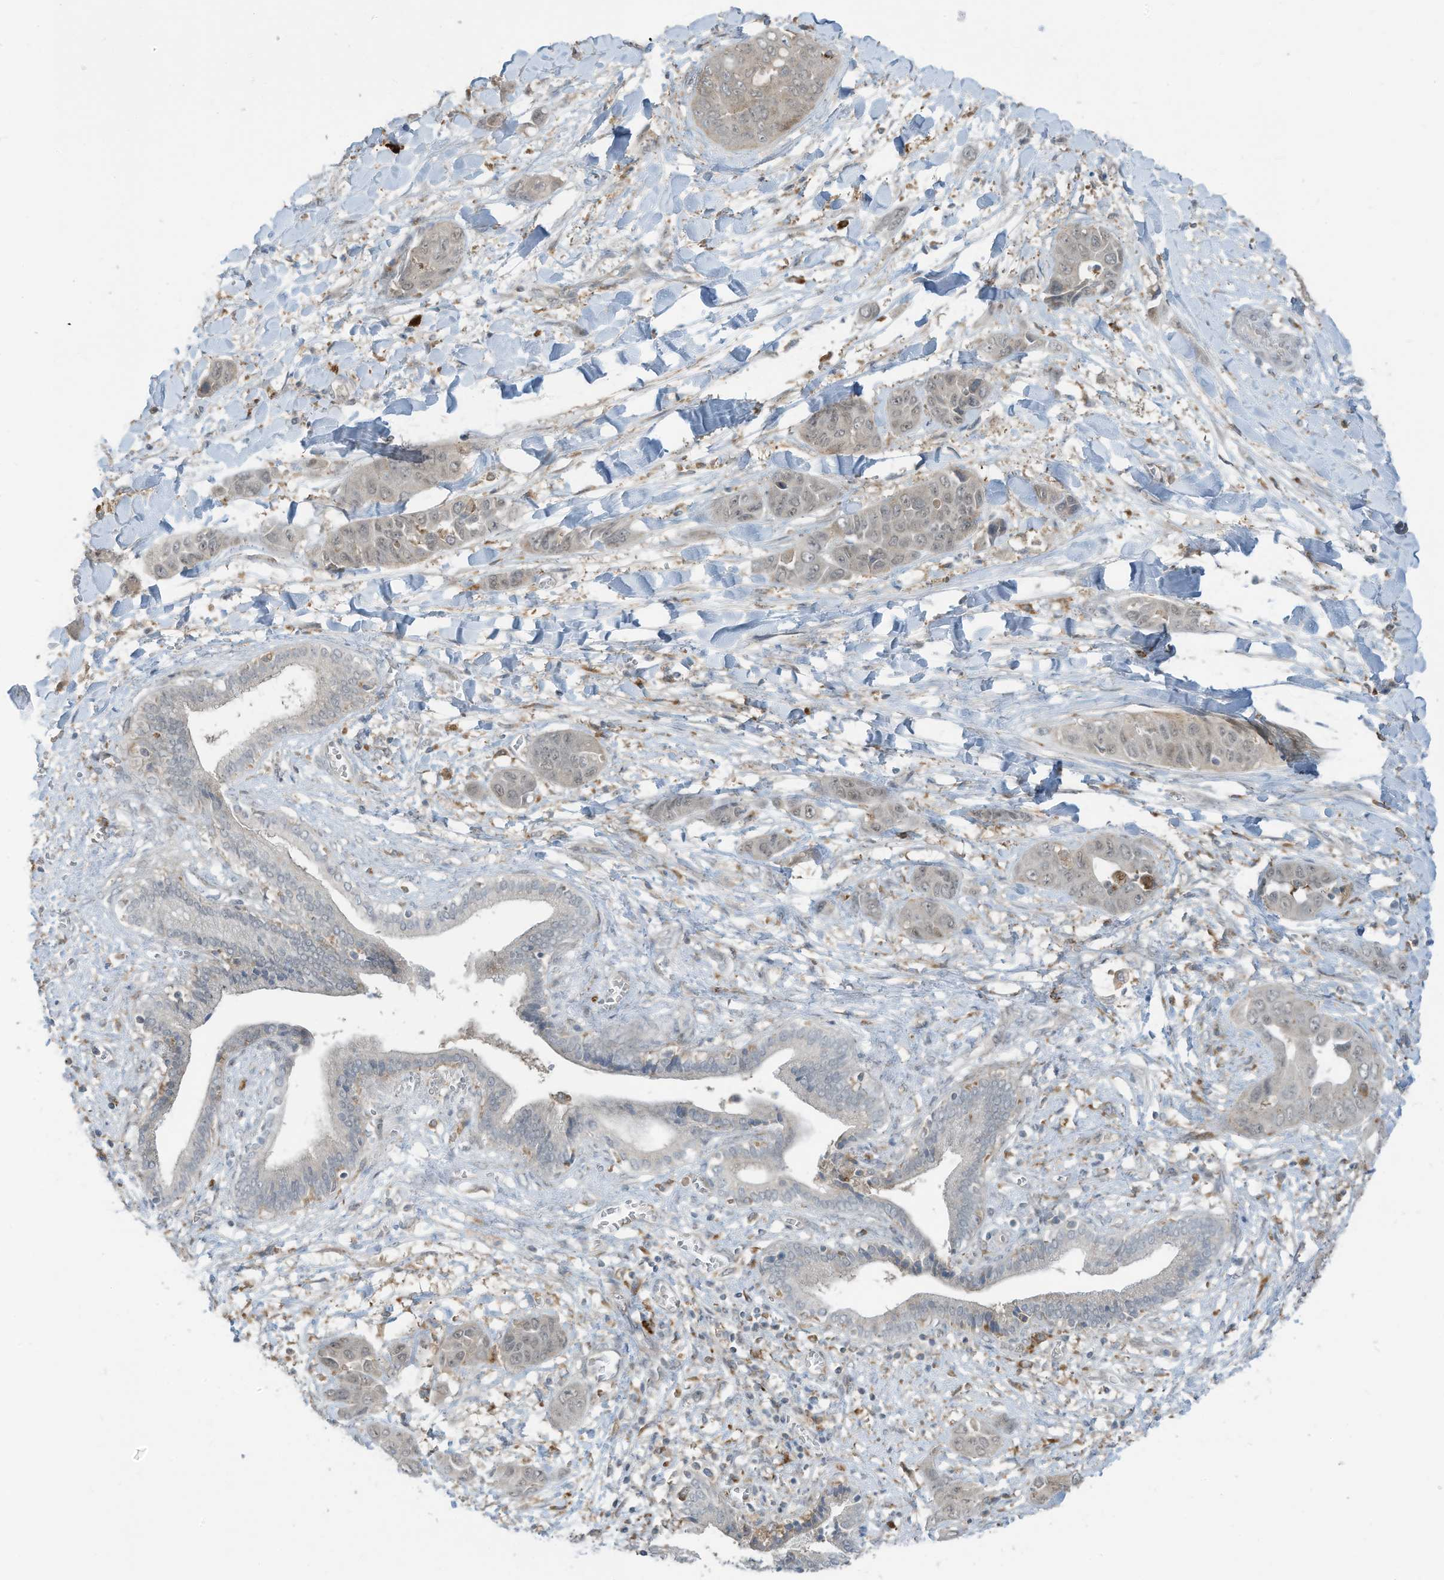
{"staining": {"intensity": "negative", "quantity": "none", "location": "none"}, "tissue": "liver cancer", "cell_type": "Tumor cells", "image_type": "cancer", "snomed": [{"axis": "morphology", "description": "Cholangiocarcinoma"}, {"axis": "topography", "description": "Liver"}], "caption": "Immunohistochemistry image of cholangiocarcinoma (liver) stained for a protein (brown), which exhibits no staining in tumor cells.", "gene": "DZIP3", "patient": {"sex": "female", "age": 52}}